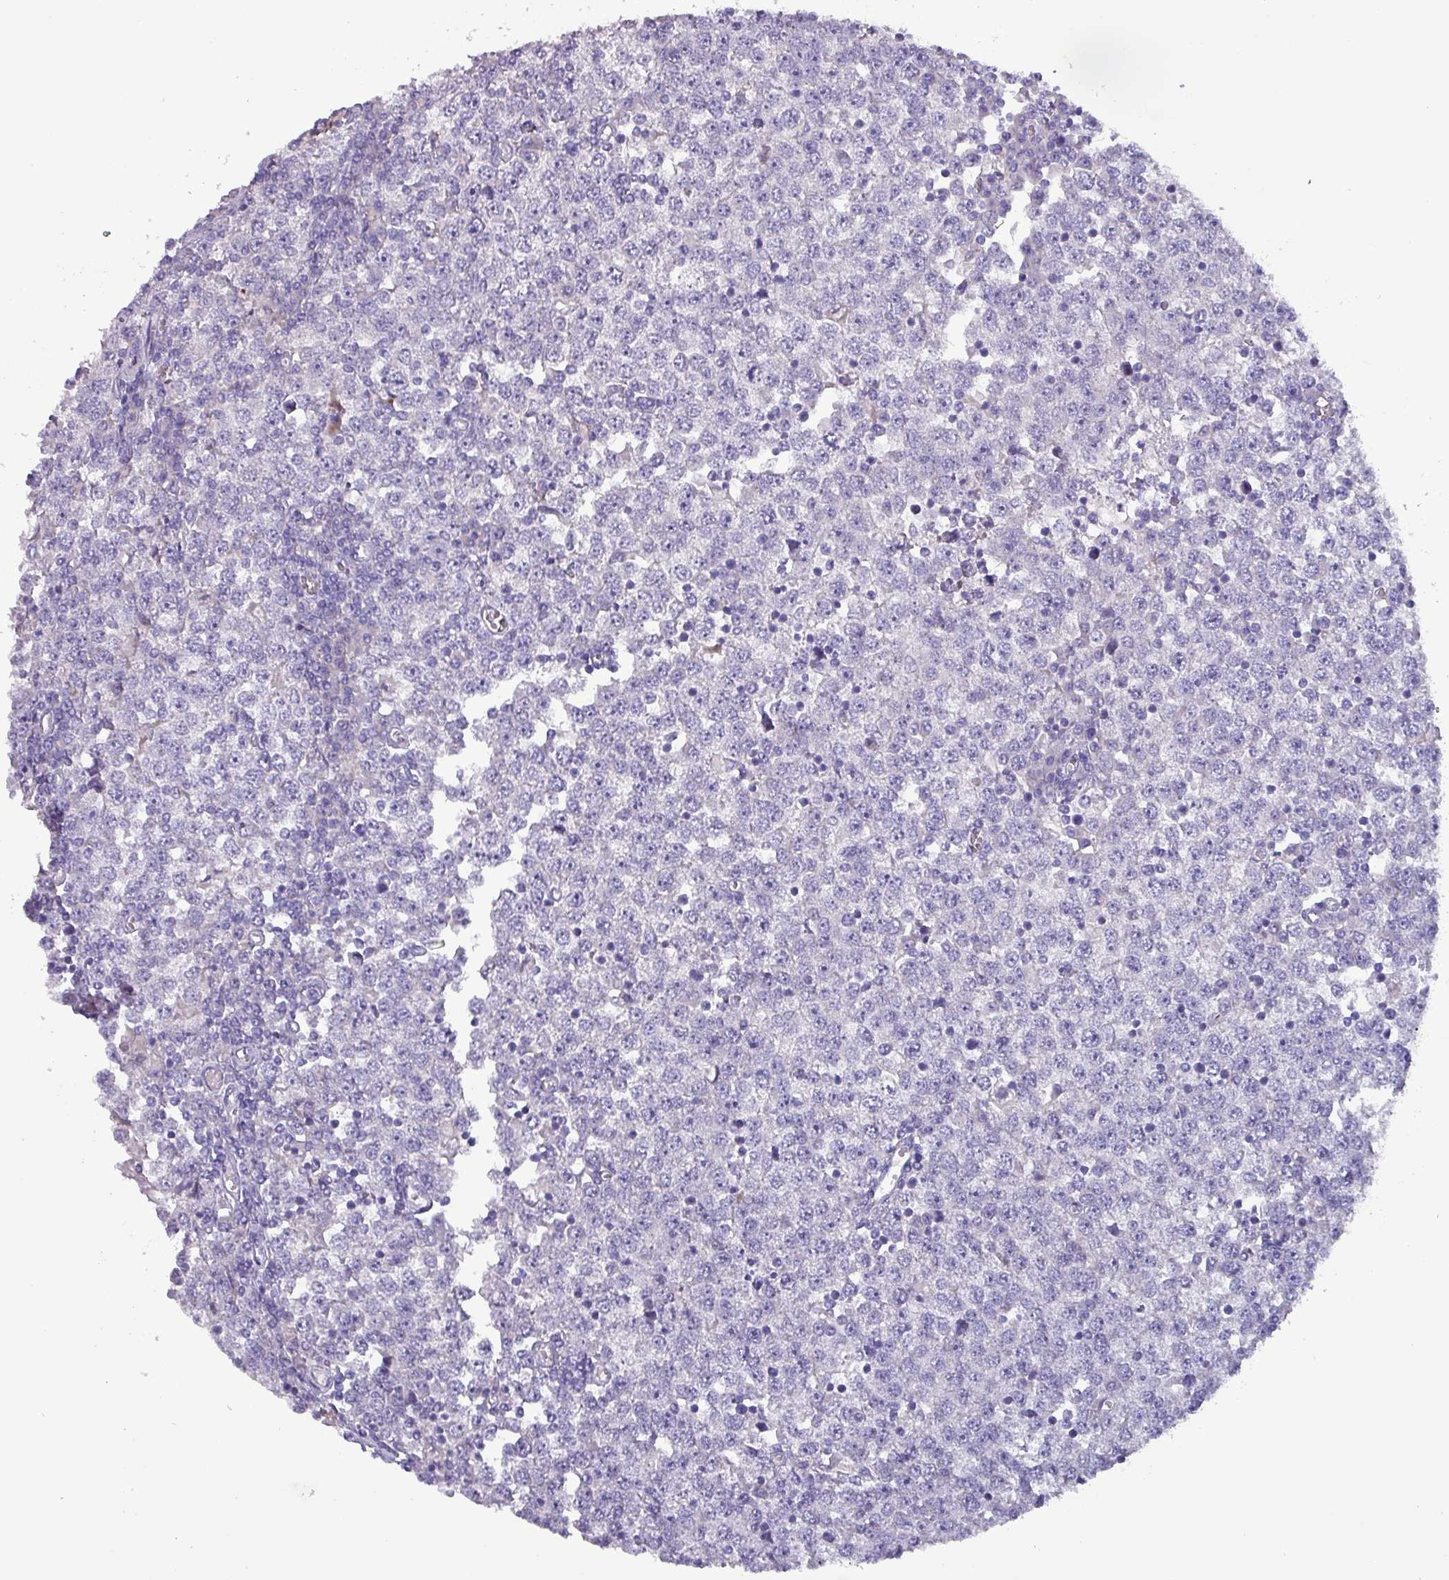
{"staining": {"intensity": "negative", "quantity": "none", "location": "none"}, "tissue": "testis cancer", "cell_type": "Tumor cells", "image_type": "cancer", "snomed": [{"axis": "morphology", "description": "Seminoma, NOS"}, {"axis": "topography", "description": "Testis"}], "caption": "Tumor cells are negative for protein expression in human seminoma (testis).", "gene": "HSD3B7", "patient": {"sex": "male", "age": 65}}